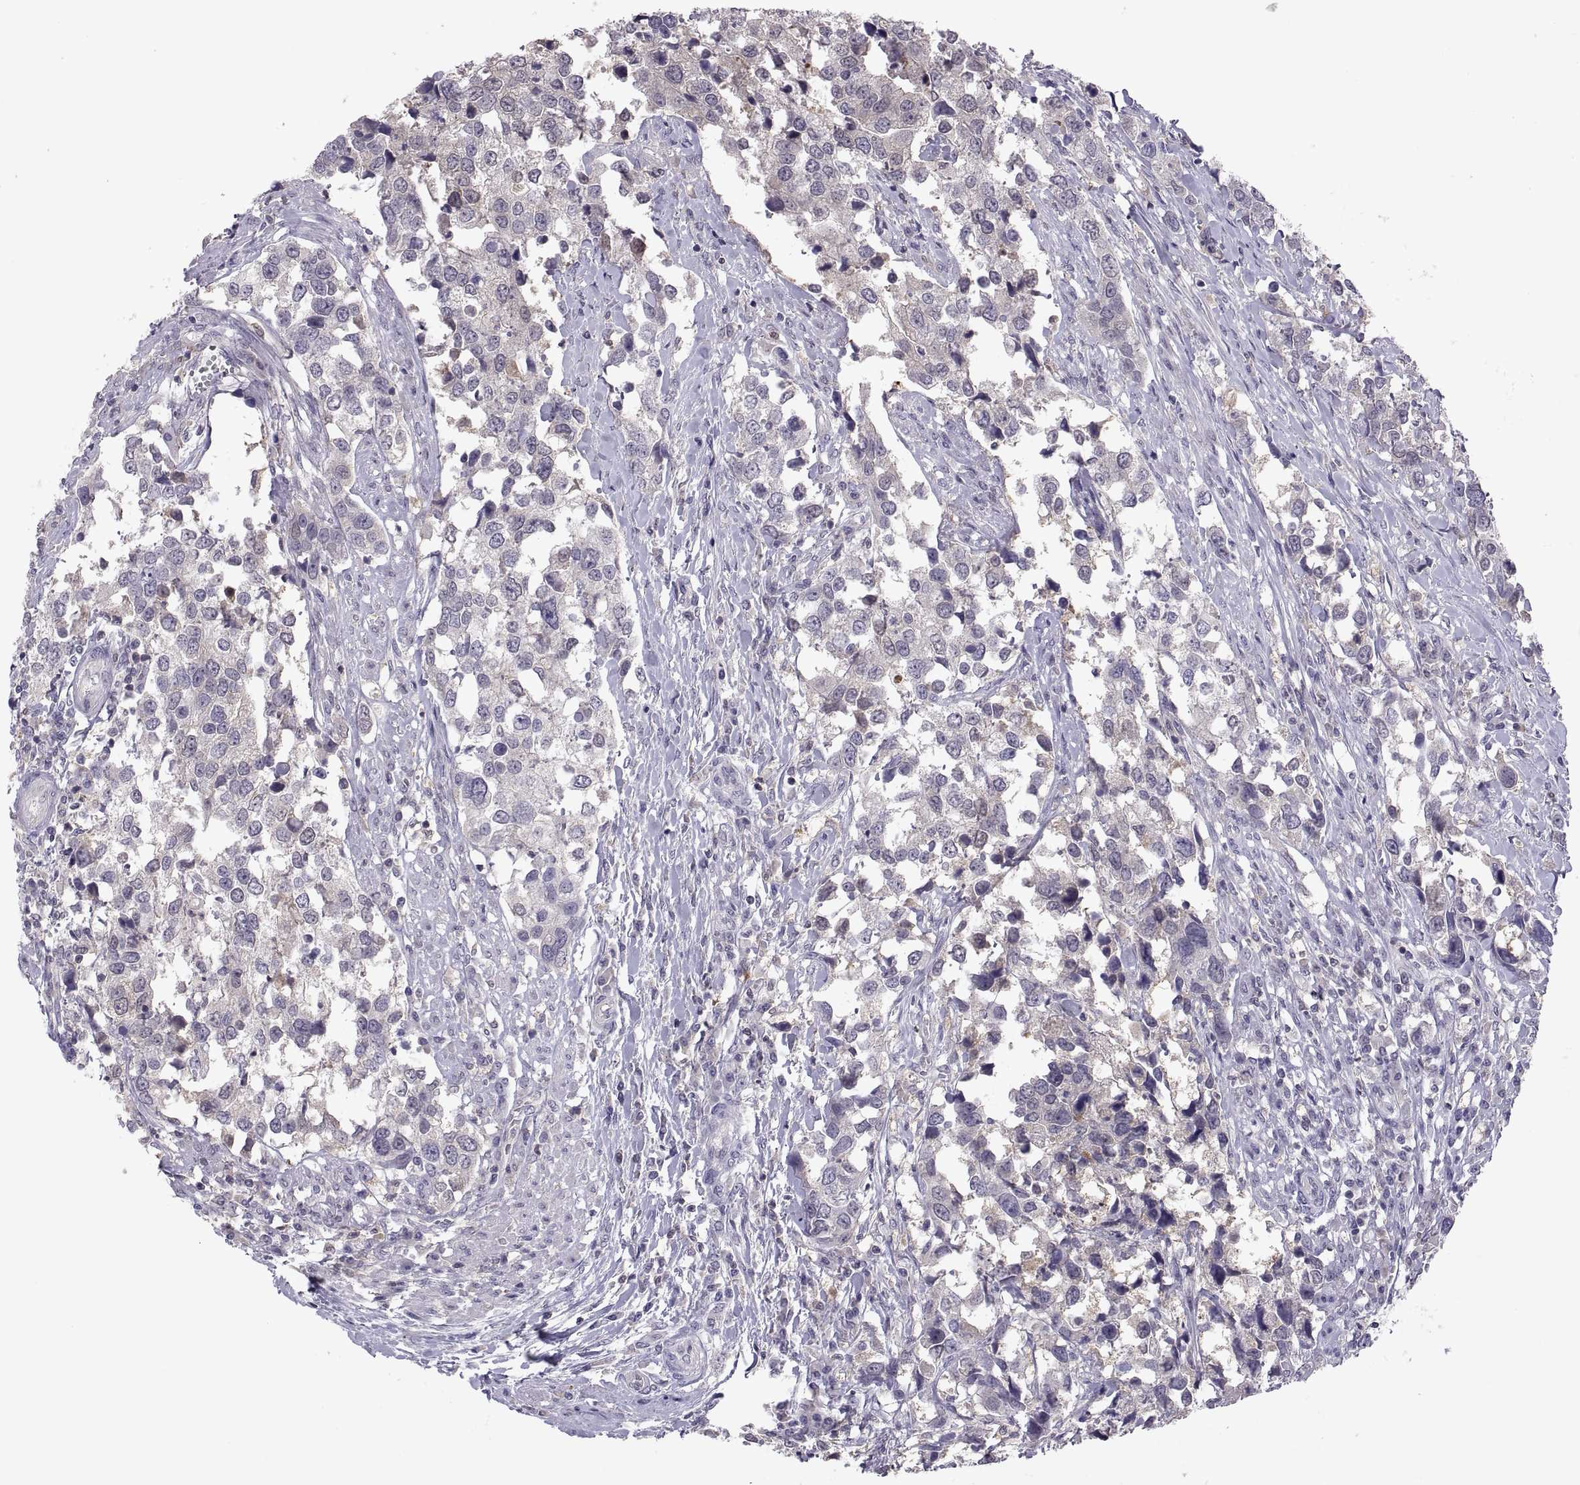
{"staining": {"intensity": "negative", "quantity": "none", "location": "none"}, "tissue": "urothelial cancer", "cell_type": "Tumor cells", "image_type": "cancer", "snomed": [{"axis": "morphology", "description": "Urothelial carcinoma, NOS"}, {"axis": "morphology", "description": "Urothelial carcinoma, High grade"}, {"axis": "topography", "description": "Urinary bladder"}], "caption": "Immunohistochemistry (IHC) image of urothelial cancer stained for a protein (brown), which reveals no positivity in tumor cells.", "gene": "FGF9", "patient": {"sex": "male", "age": 63}}